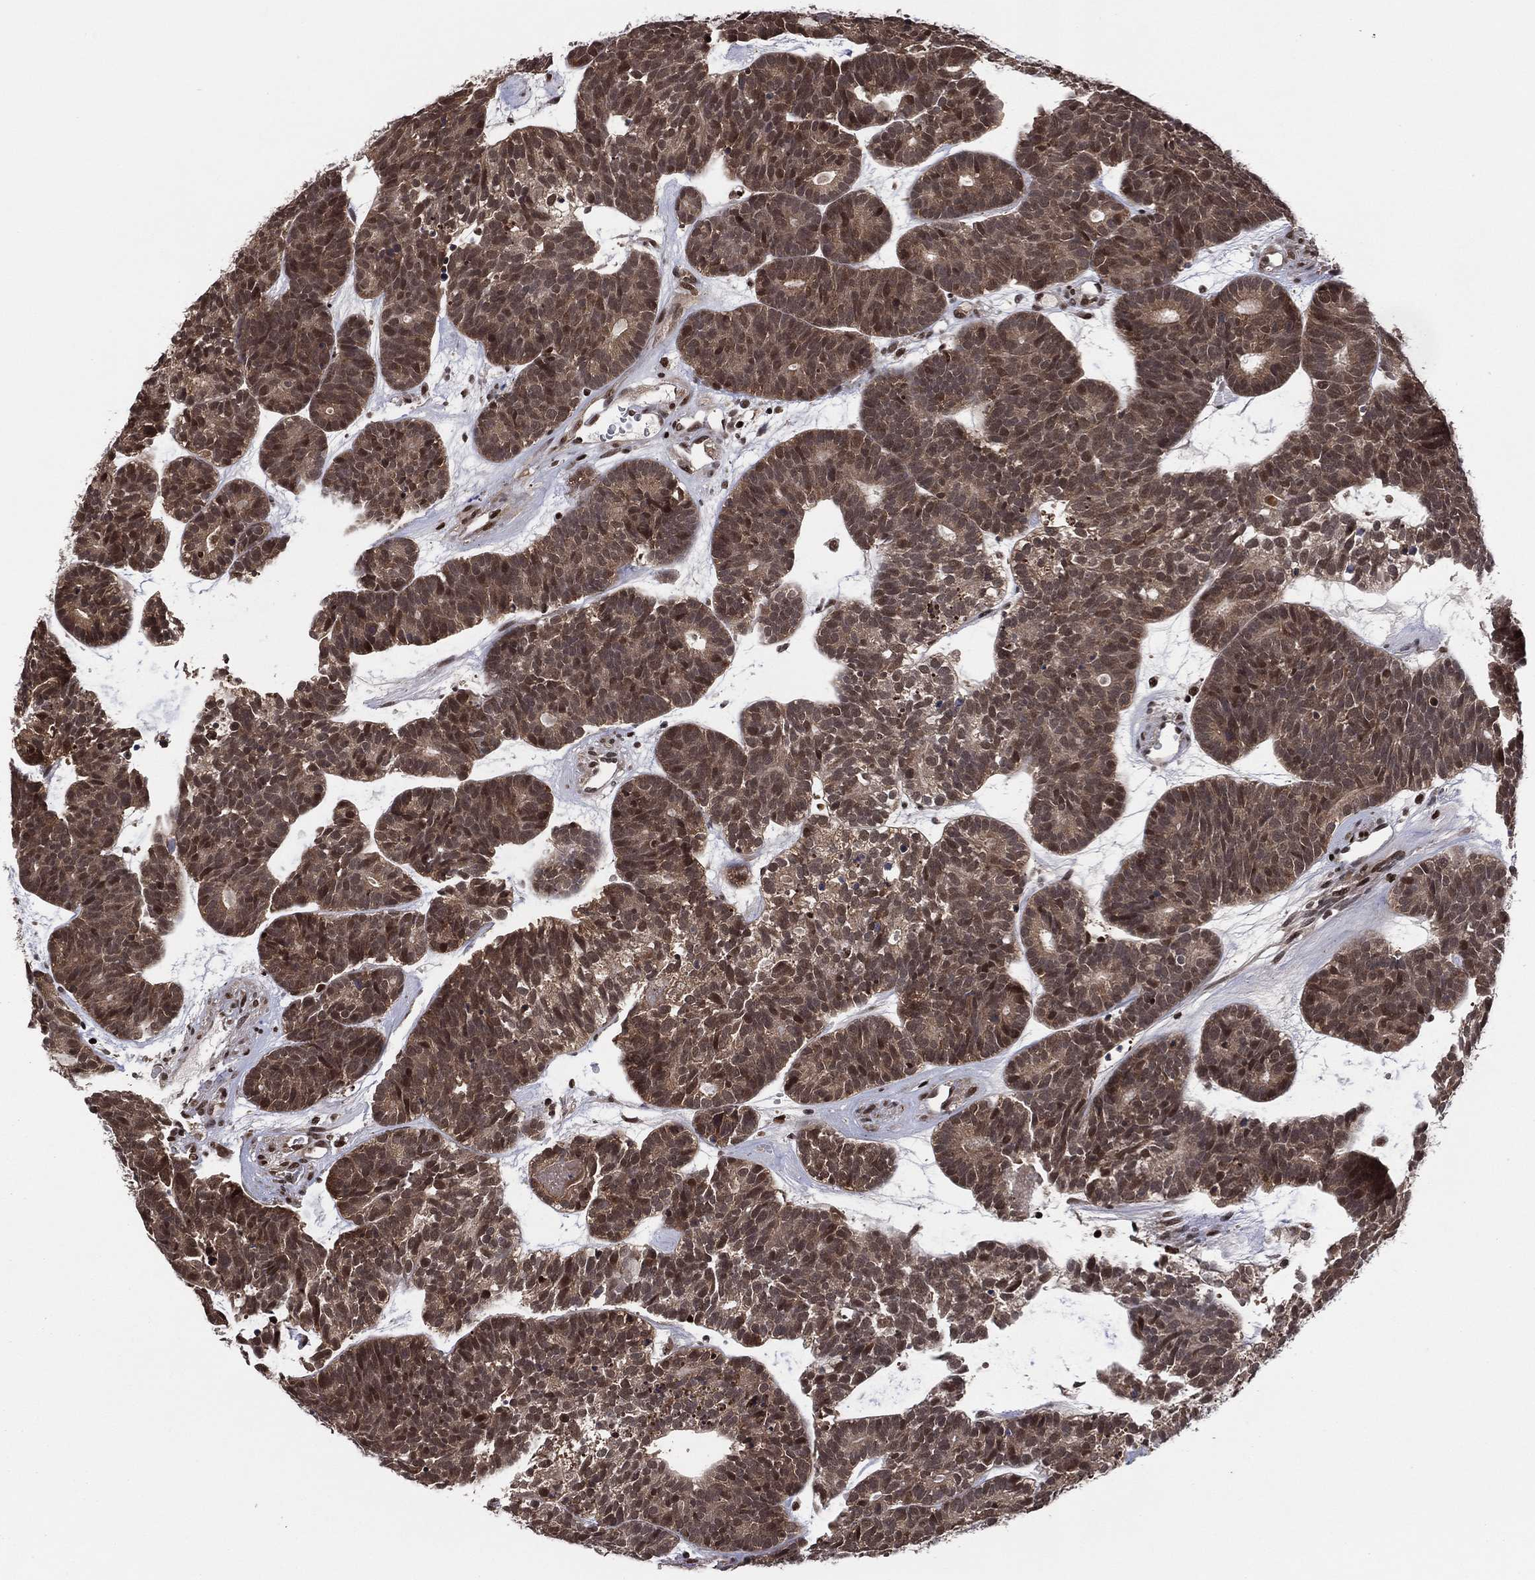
{"staining": {"intensity": "moderate", "quantity": ">75%", "location": "nuclear"}, "tissue": "head and neck cancer", "cell_type": "Tumor cells", "image_type": "cancer", "snomed": [{"axis": "morphology", "description": "Adenocarcinoma, NOS"}, {"axis": "topography", "description": "Head-Neck"}], "caption": "This histopathology image reveals IHC staining of head and neck cancer (adenocarcinoma), with medium moderate nuclear positivity in about >75% of tumor cells.", "gene": "PSMA1", "patient": {"sex": "female", "age": 81}}